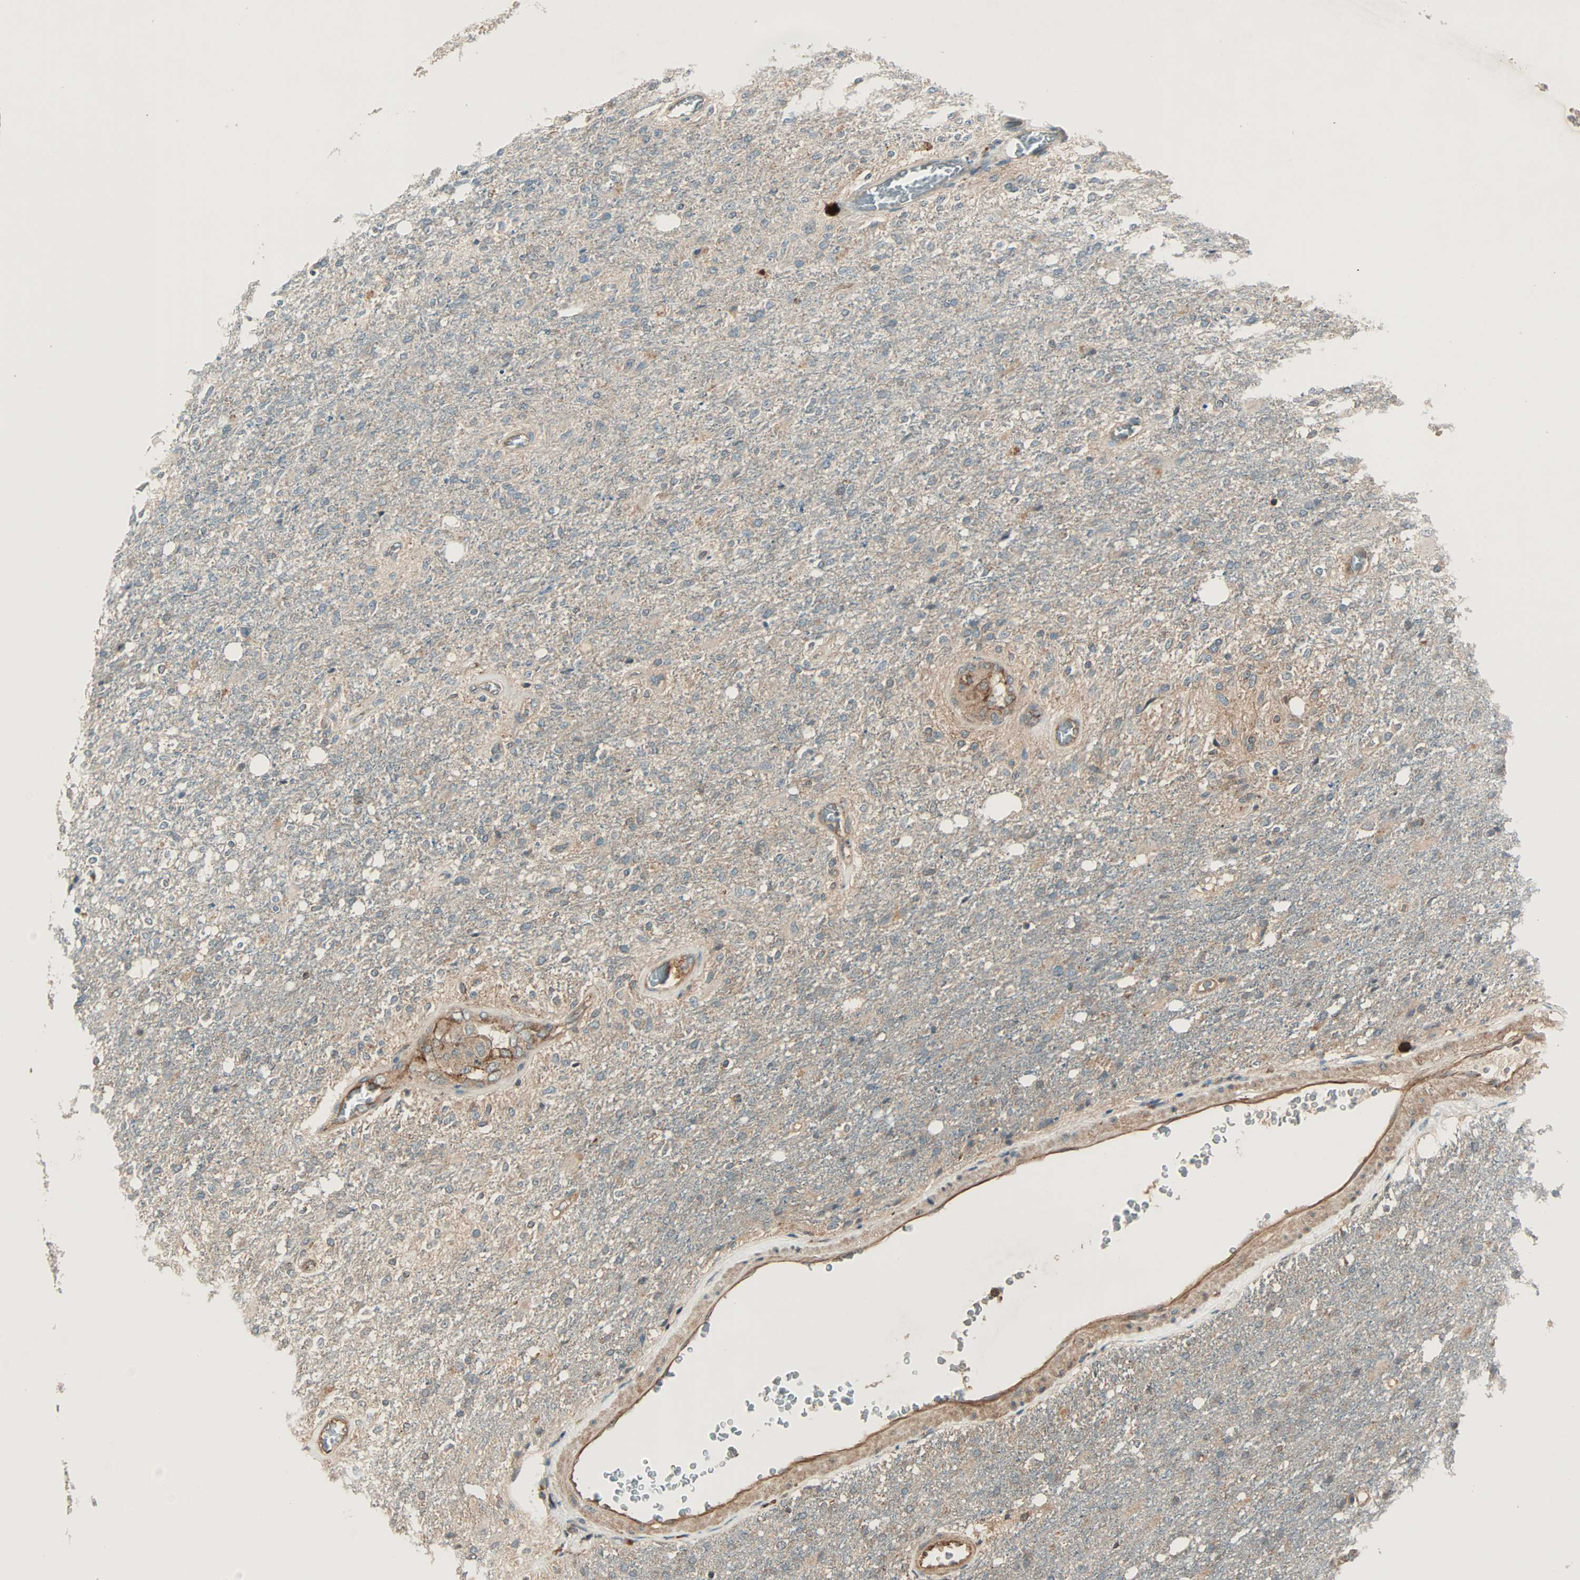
{"staining": {"intensity": "weak", "quantity": "25%-75%", "location": "cytoplasmic/membranous"}, "tissue": "glioma", "cell_type": "Tumor cells", "image_type": "cancer", "snomed": [{"axis": "morphology", "description": "Normal tissue, NOS"}, {"axis": "morphology", "description": "Glioma, malignant, High grade"}, {"axis": "topography", "description": "Cerebral cortex"}], "caption": "Brown immunohistochemical staining in human glioma shows weak cytoplasmic/membranous positivity in about 25%-75% of tumor cells.", "gene": "MAP3K21", "patient": {"sex": "male", "age": 77}}